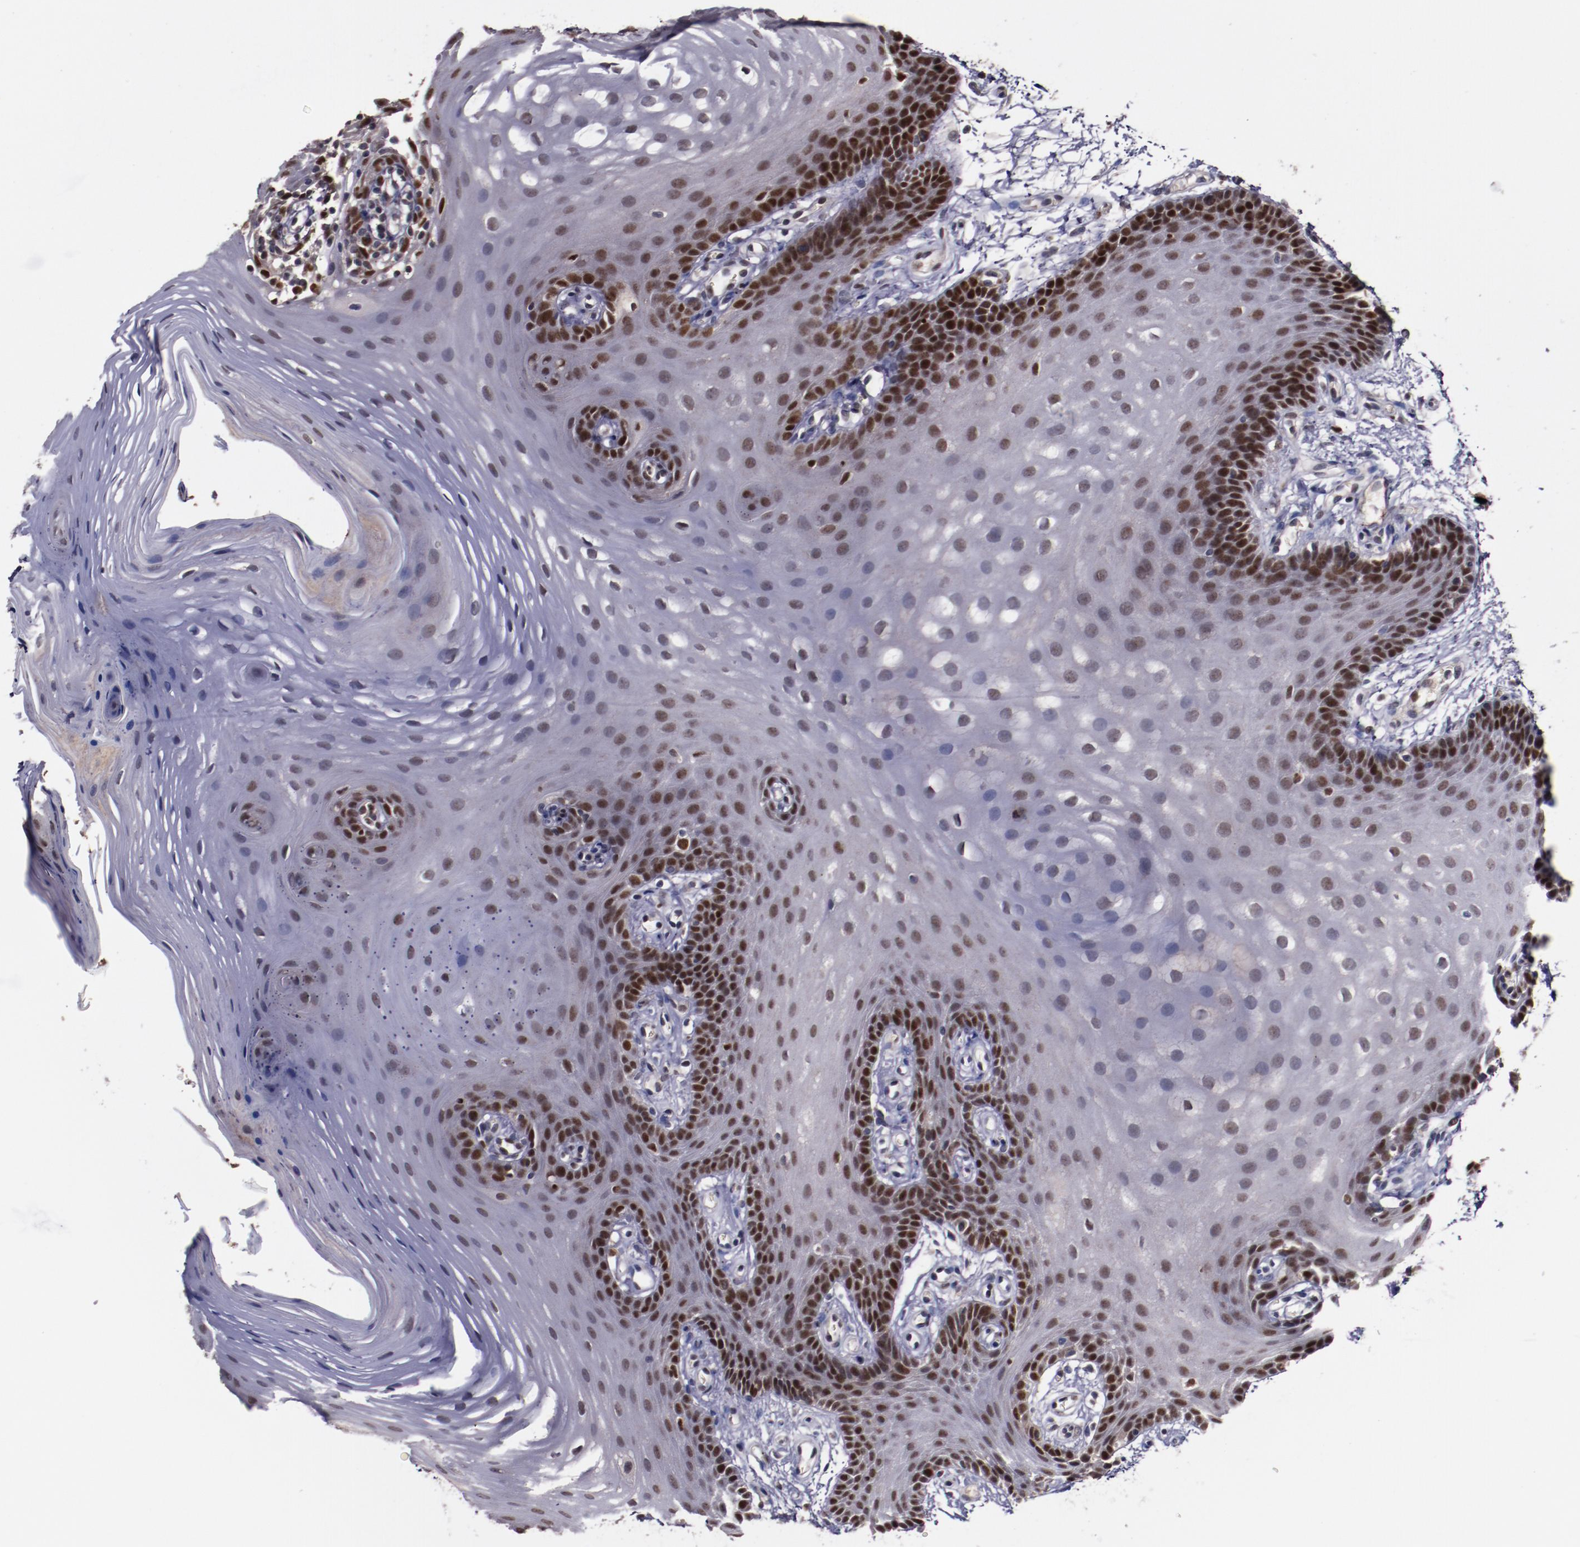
{"staining": {"intensity": "strong", "quantity": ">75%", "location": "nuclear"}, "tissue": "oral mucosa", "cell_type": "Squamous epithelial cells", "image_type": "normal", "snomed": [{"axis": "morphology", "description": "Normal tissue, NOS"}, {"axis": "topography", "description": "Oral tissue"}], "caption": "An immunohistochemistry photomicrograph of normal tissue is shown. Protein staining in brown labels strong nuclear positivity in oral mucosa within squamous epithelial cells.", "gene": "CHEK2", "patient": {"sex": "male", "age": 62}}